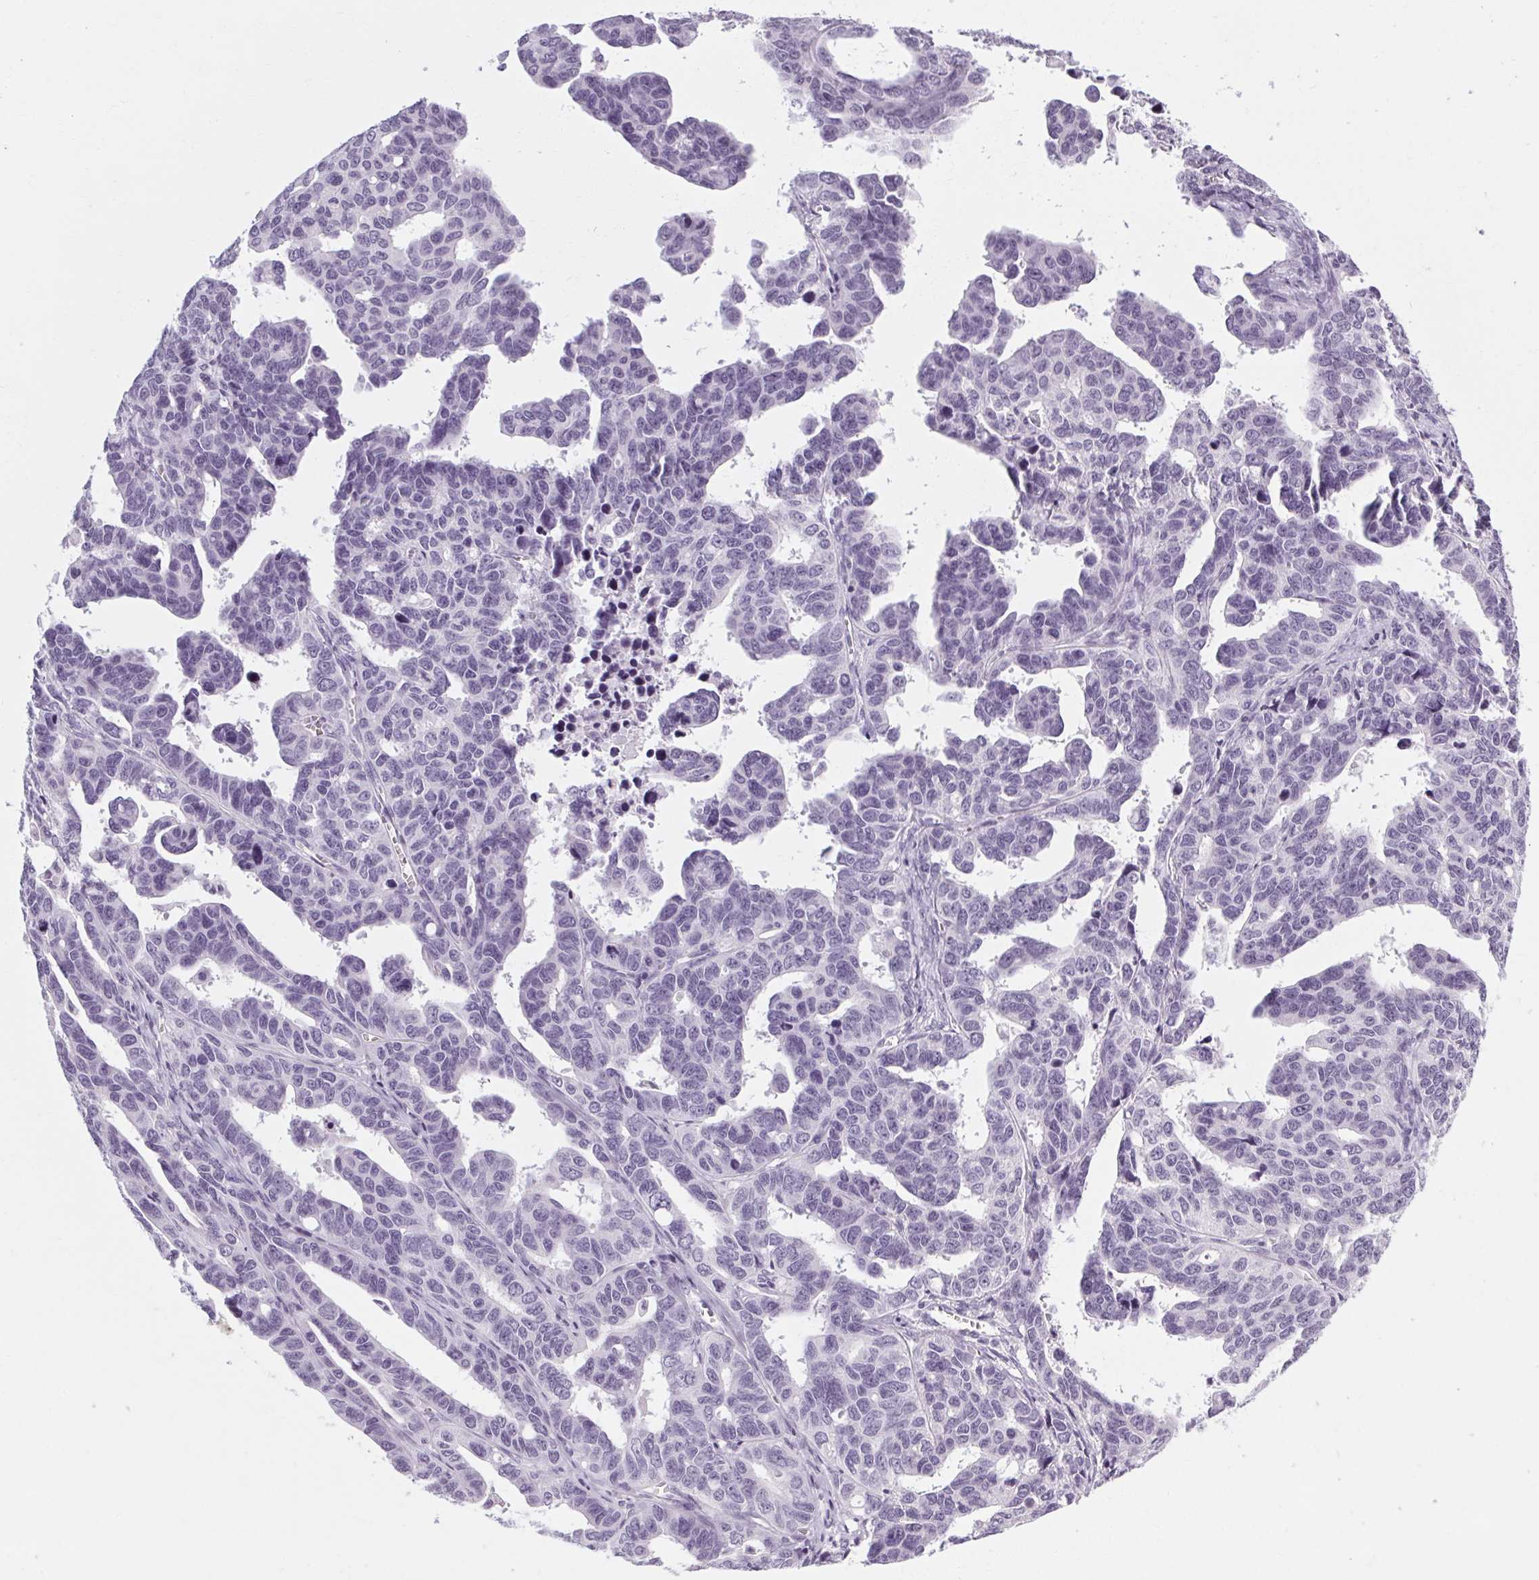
{"staining": {"intensity": "negative", "quantity": "none", "location": "none"}, "tissue": "ovarian cancer", "cell_type": "Tumor cells", "image_type": "cancer", "snomed": [{"axis": "morphology", "description": "Cystadenocarcinoma, serous, NOS"}, {"axis": "topography", "description": "Ovary"}], "caption": "A histopathology image of human serous cystadenocarcinoma (ovarian) is negative for staining in tumor cells.", "gene": "POMC", "patient": {"sex": "female", "age": 69}}